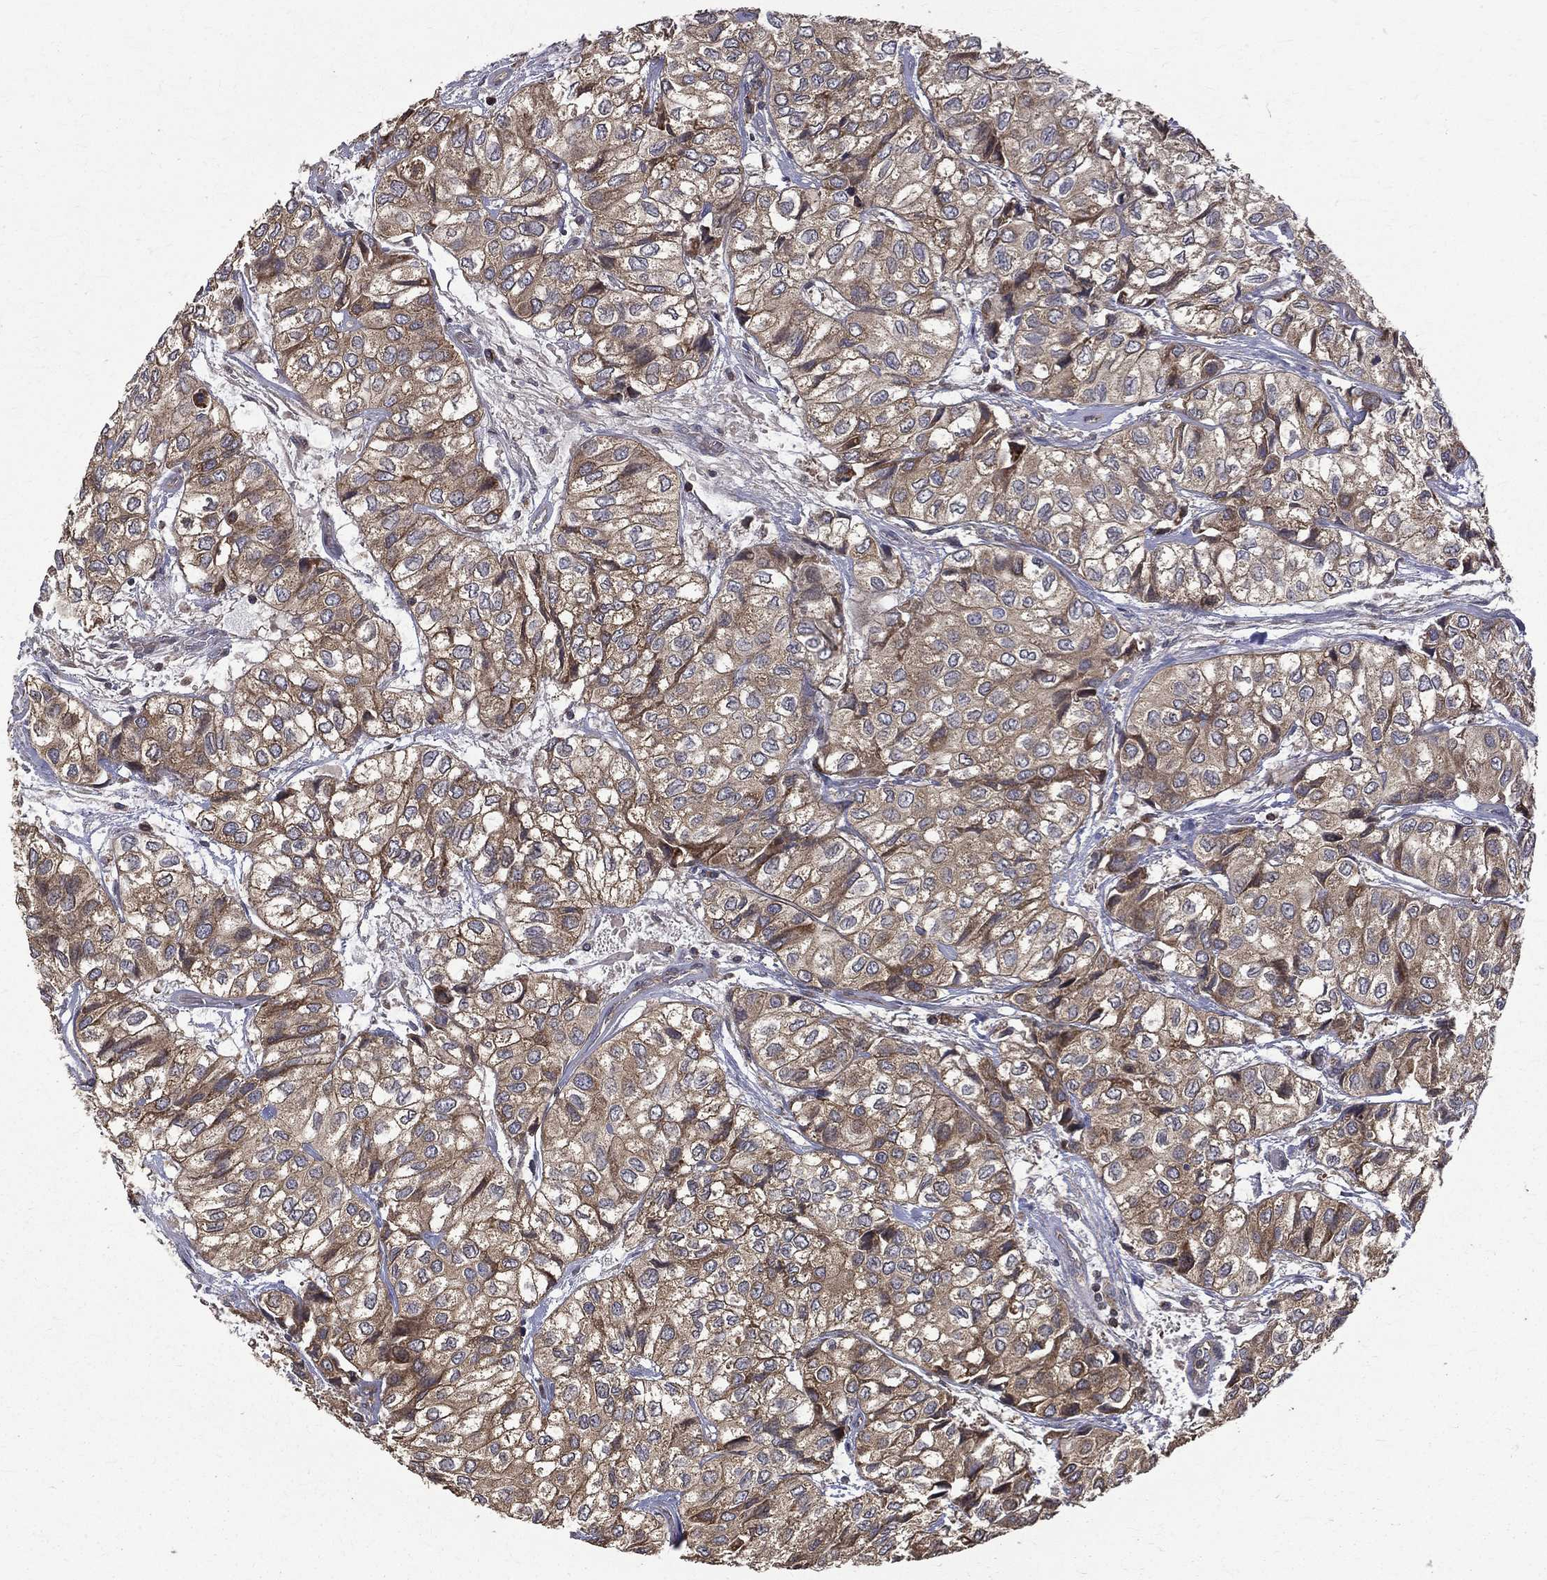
{"staining": {"intensity": "moderate", "quantity": ">75%", "location": "cytoplasmic/membranous"}, "tissue": "urothelial cancer", "cell_type": "Tumor cells", "image_type": "cancer", "snomed": [{"axis": "morphology", "description": "Urothelial carcinoma, High grade"}, {"axis": "topography", "description": "Urinary bladder"}], "caption": "Approximately >75% of tumor cells in human urothelial cancer show moderate cytoplasmic/membranous protein staining as visualized by brown immunohistochemical staining.", "gene": "RPGR", "patient": {"sex": "male", "age": 73}}